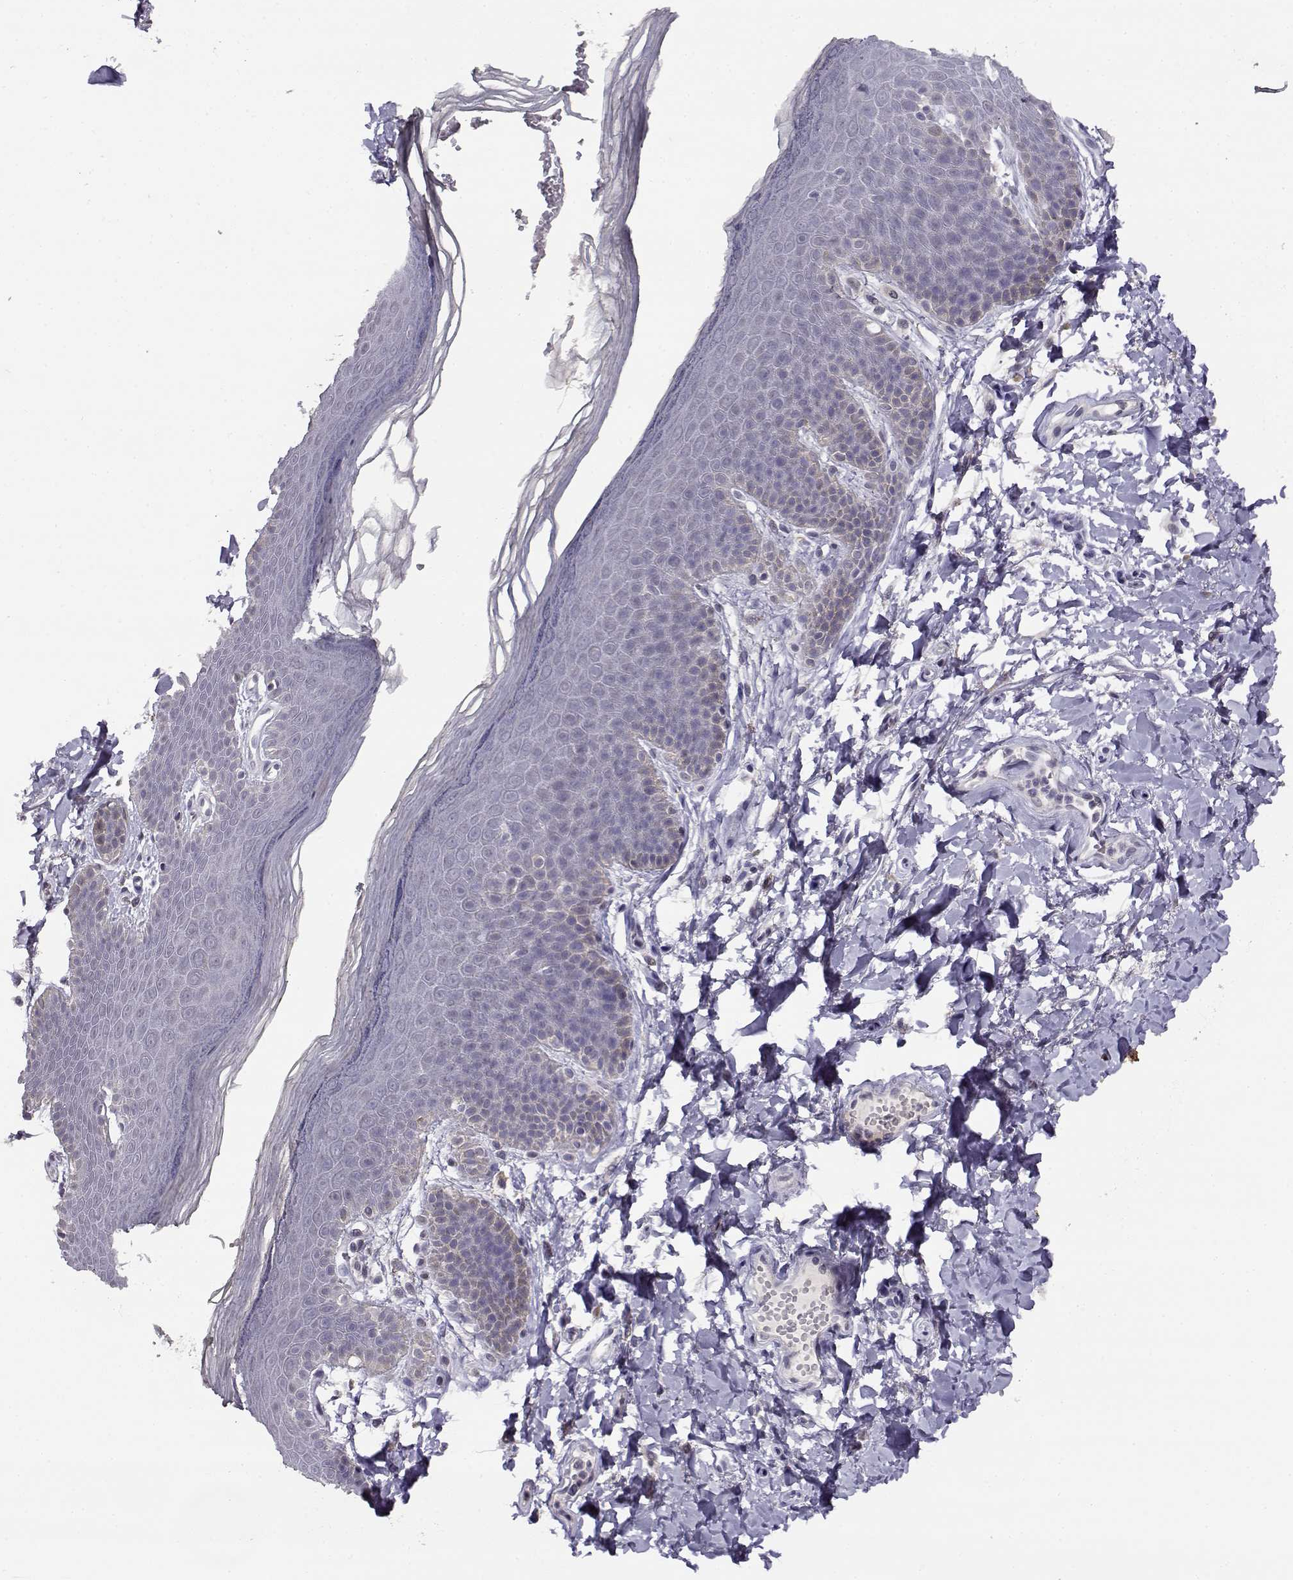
{"staining": {"intensity": "negative", "quantity": "none", "location": "none"}, "tissue": "skin", "cell_type": "Epidermal cells", "image_type": "normal", "snomed": [{"axis": "morphology", "description": "Normal tissue, NOS"}, {"axis": "topography", "description": "Anal"}], "caption": "High power microscopy histopathology image of an IHC micrograph of benign skin, revealing no significant expression in epidermal cells. The staining was performed using DAB to visualize the protein expression in brown, while the nuclei were stained in blue with hematoxylin (Magnification: 20x).", "gene": "RHOXF2", "patient": {"sex": "male", "age": 53}}